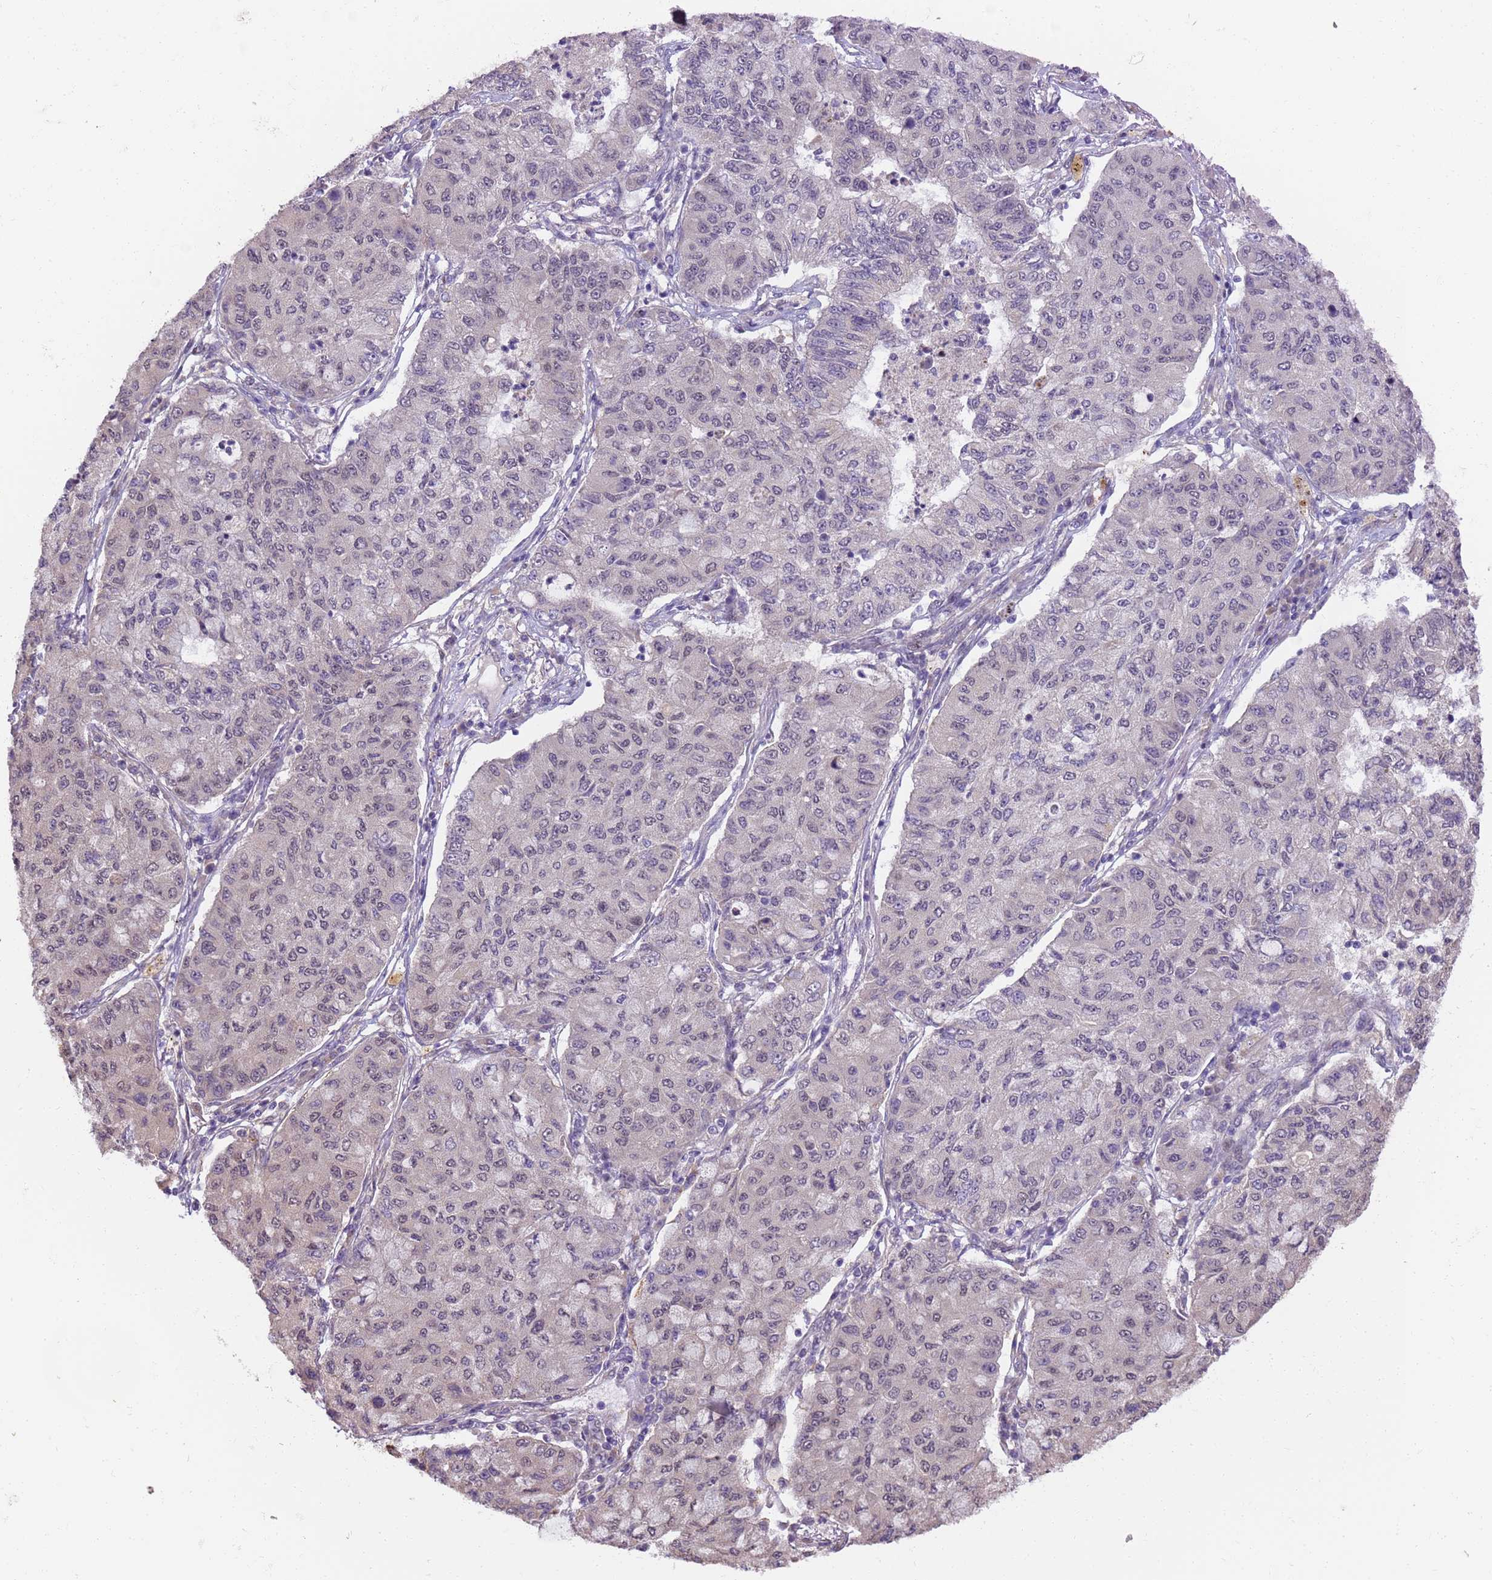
{"staining": {"intensity": "weak", "quantity": "<25%", "location": "nuclear"}, "tissue": "lung cancer", "cell_type": "Tumor cells", "image_type": "cancer", "snomed": [{"axis": "morphology", "description": "Squamous cell carcinoma, NOS"}, {"axis": "topography", "description": "Lung"}], "caption": "The micrograph displays no staining of tumor cells in lung cancer (squamous cell carcinoma).", "gene": "RAPGEF3", "patient": {"sex": "male", "age": 74}}